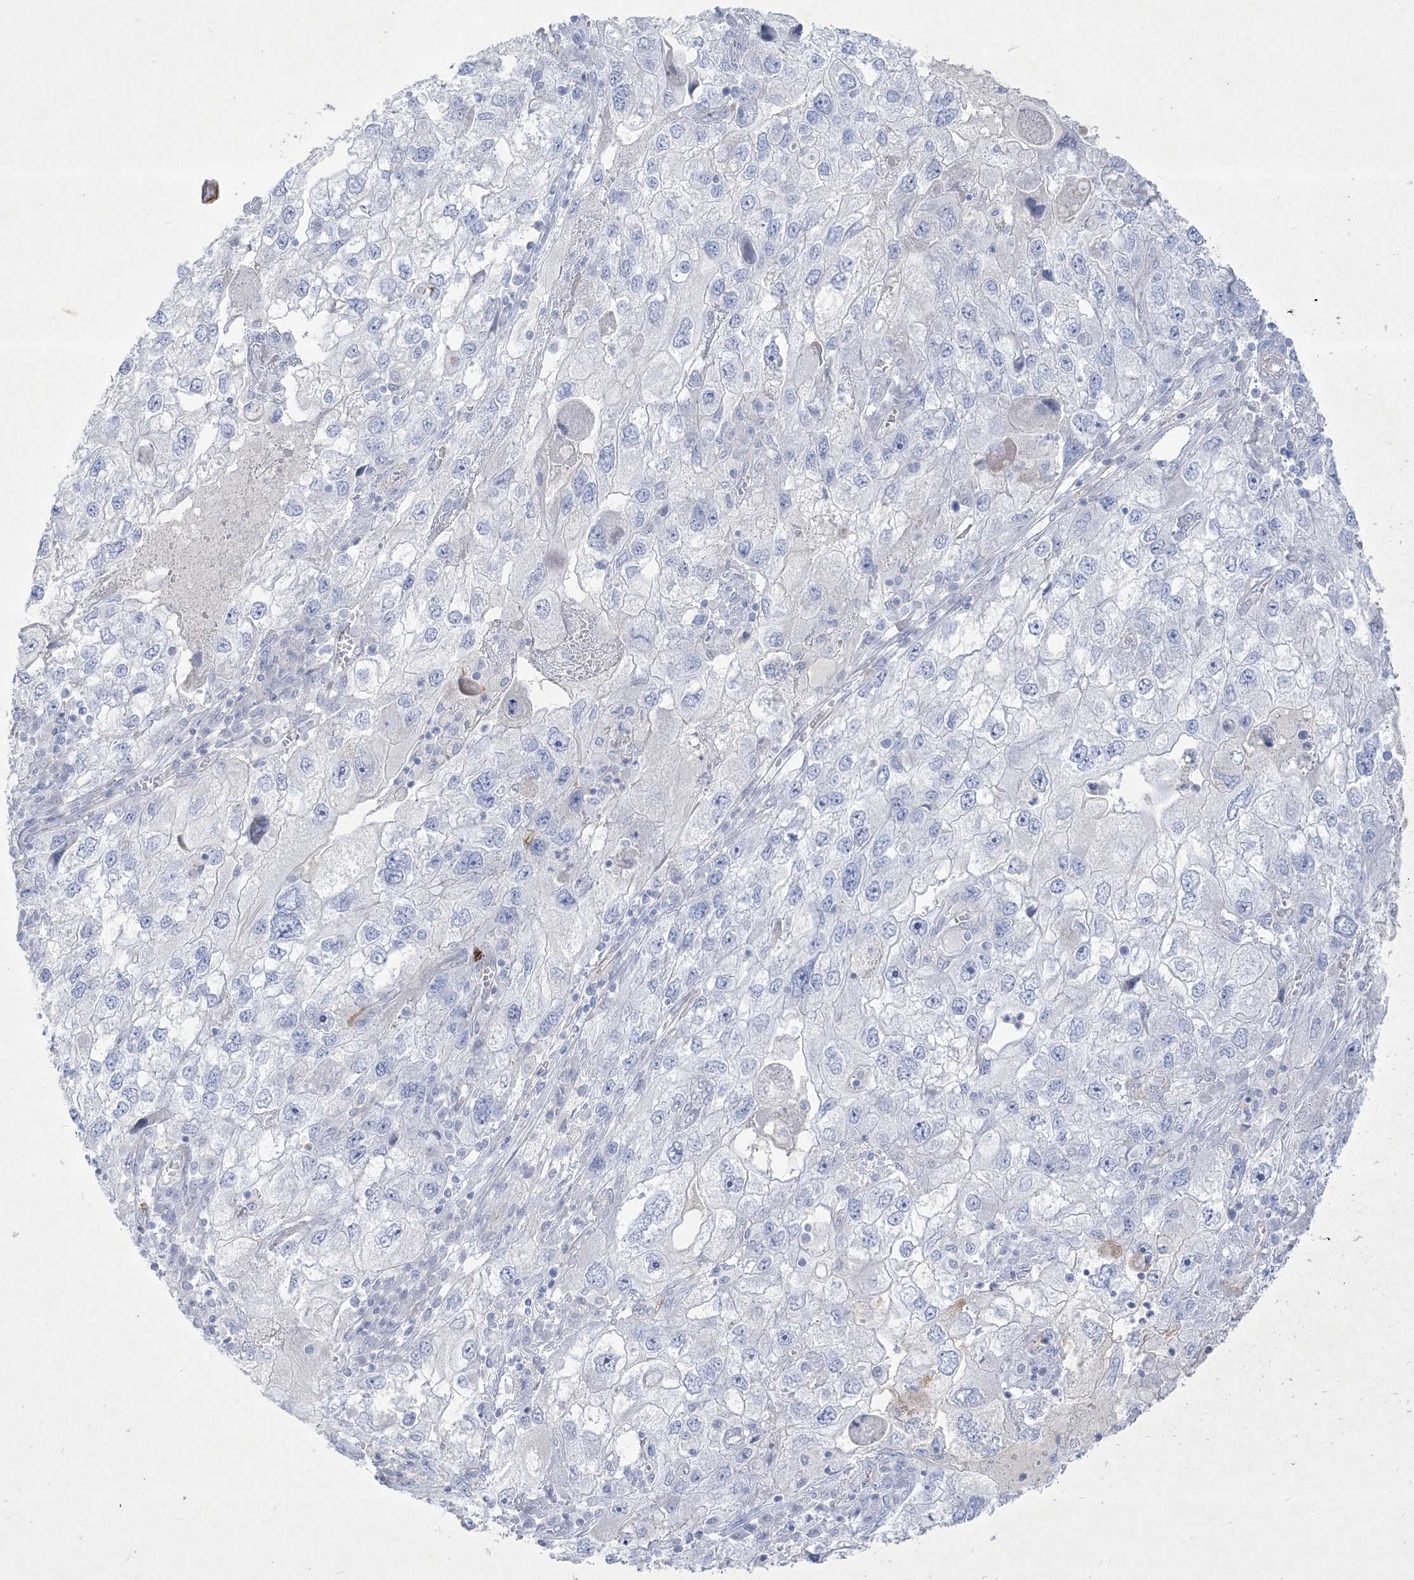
{"staining": {"intensity": "negative", "quantity": "none", "location": "none"}, "tissue": "endometrial cancer", "cell_type": "Tumor cells", "image_type": "cancer", "snomed": [{"axis": "morphology", "description": "Adenocarcinoma, NOS"}, {"axis": "topography", "description": "Endometrium"}], "caption": "This is an immunohistochemistry photomicrograph of human endometrial cancer. There is no positivity in tumor cells.", "gene": "B3GNT7", "patient": {"sex": "female", "age": 49}}